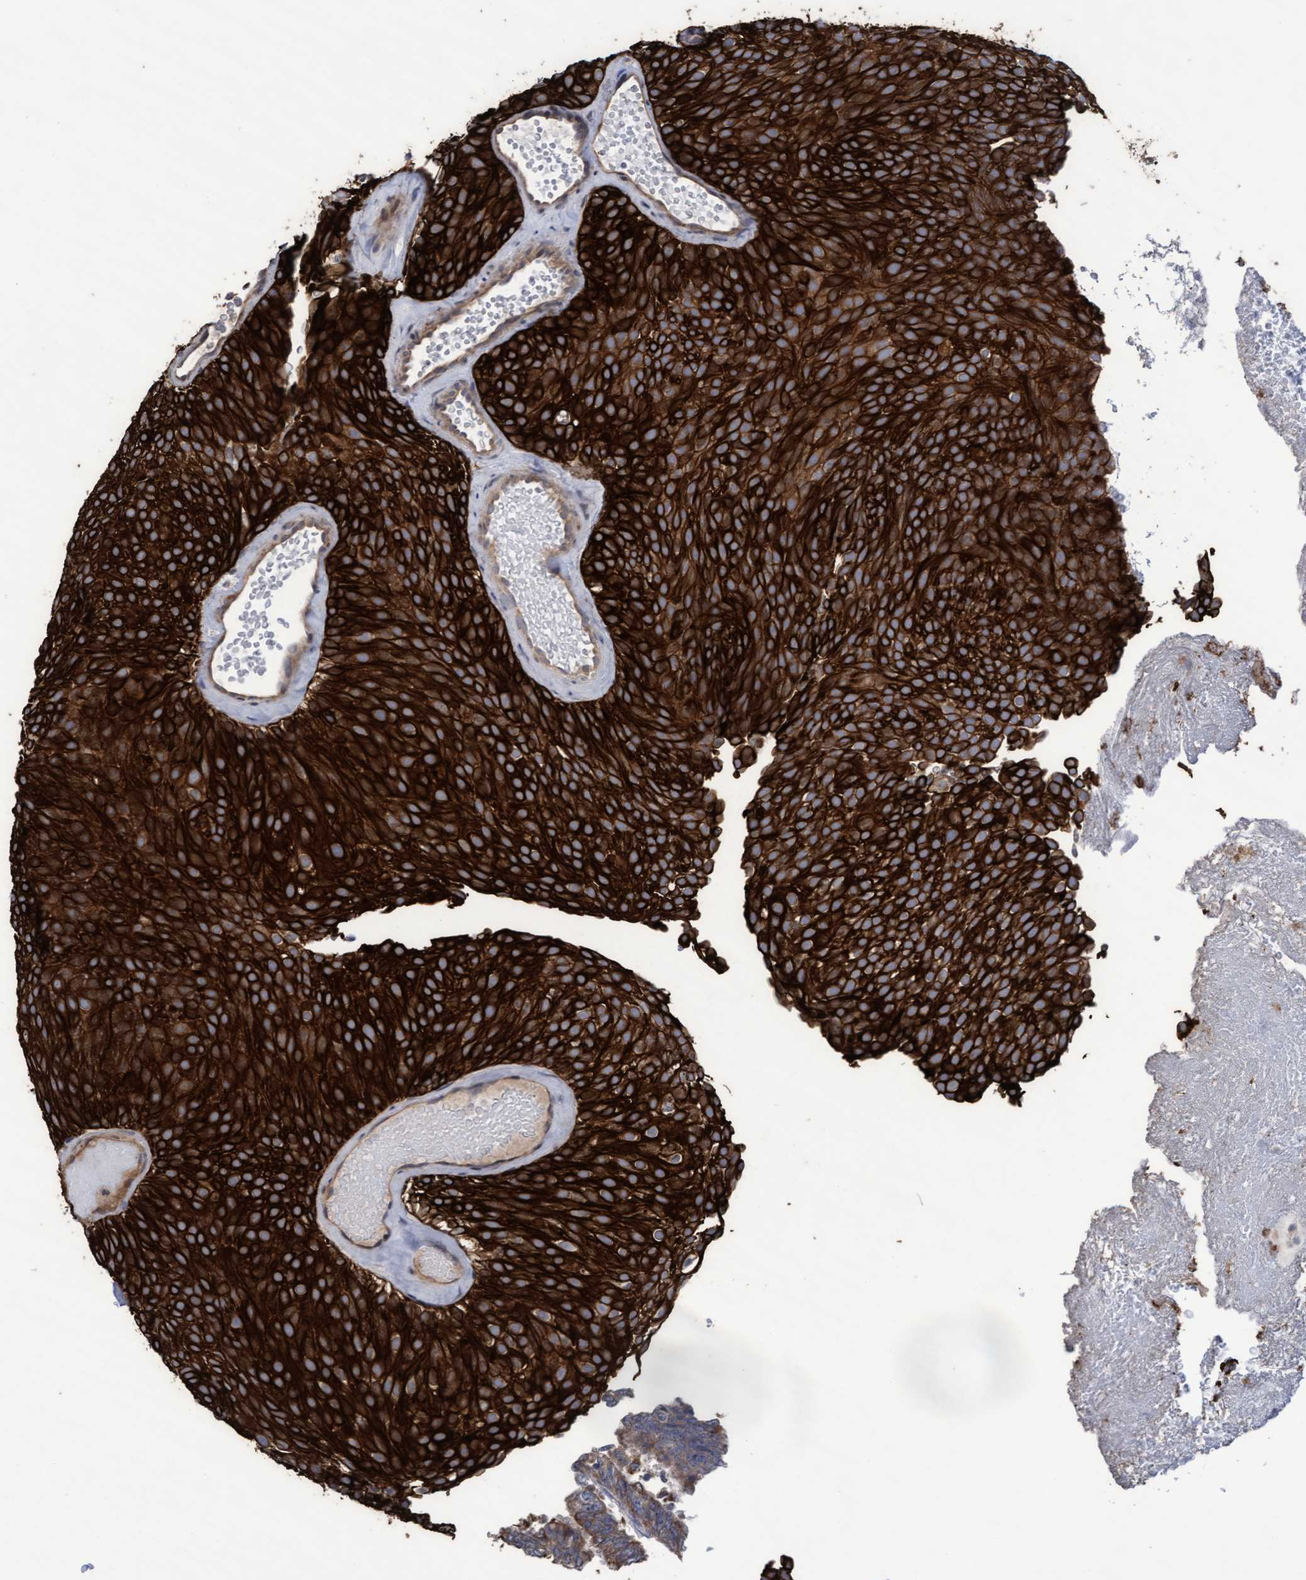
{"staining": {"intensity": "strong", "quantity": ">75%", "location": "cytoplasmic/membranous"}, "tissue": "urothelial cancer", "cell_type": "Tumor cells", "image_type": "cancer", "snomed": [{"axis": "morphology", "description": "Urothelial carcinoma, Low grade"}, {"axis": "topography", "description": "Urinary bladder"}], "caption": "Immunohistochemical staining of urothelial carcinoma (low-grade) shows high levels of strong cytoplasmic/membranous protein staining in about >75% of tumor cells. (DAB (3,3'-diaminobenzidine) IHC, brown staining for protein, blue staining for nuclei).", "gene": "KRT24", "patient": {"sex": "male", "age": 78}}